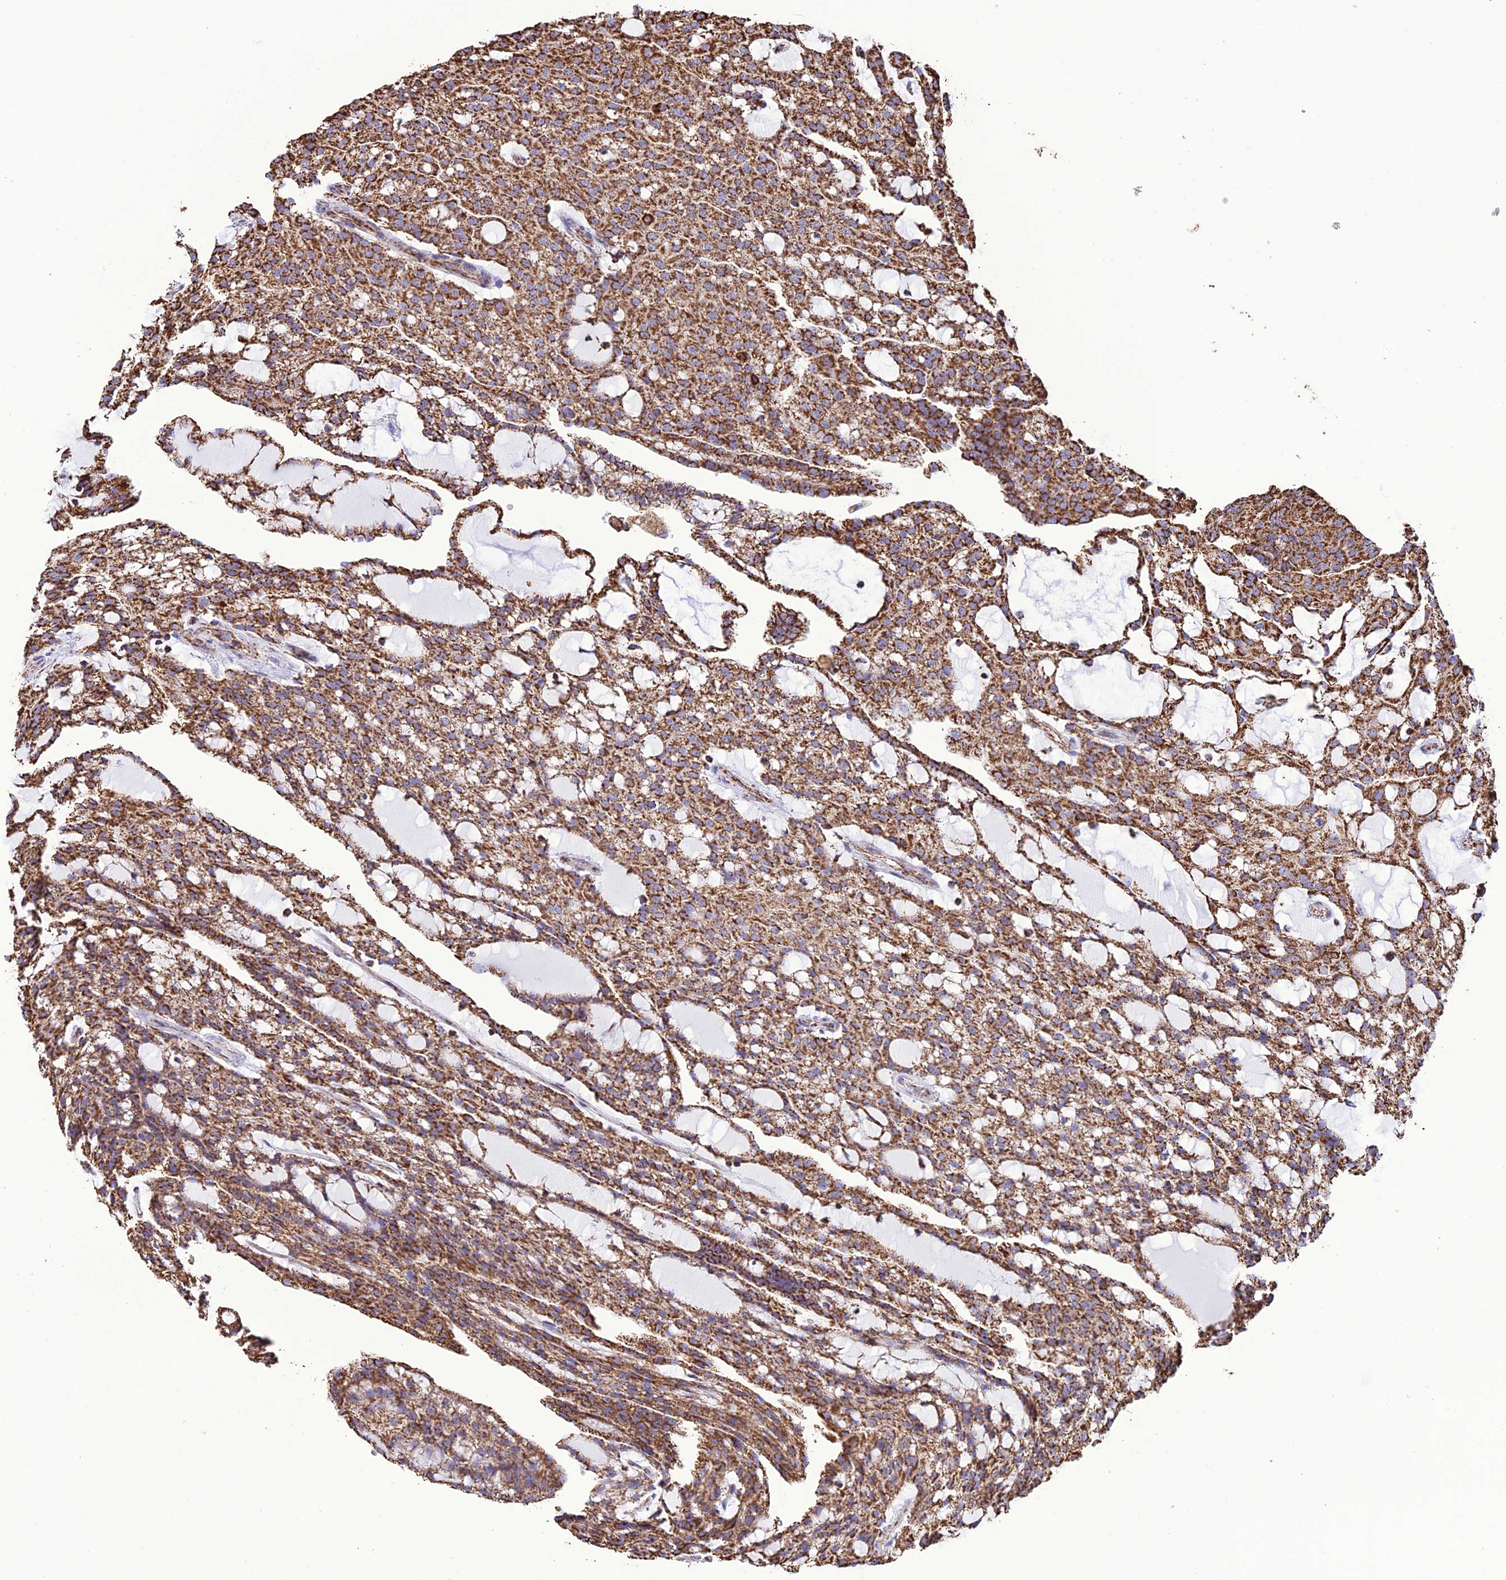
{"staining": {"intensity": "strong", "quantity": ">75%", "location": "cytoplasmic/membranous"}, "tissue": "renal cancer", "cell_type": "Tumor cells", "image_type": "cancer", "snomed": [{"axis": "morphology", "description": "Adenocarcinoma, NOS"}, {"axis": "topography", "description": "Kidney"}], "caption": "Protein expression analysis of human renal adenocarcinoma reveals strong cytoplasmic/membranous staining in about >75% of tumor cells.", "gene": "NDUFAF1", "patient": {"sex": "male", "age": 63}}